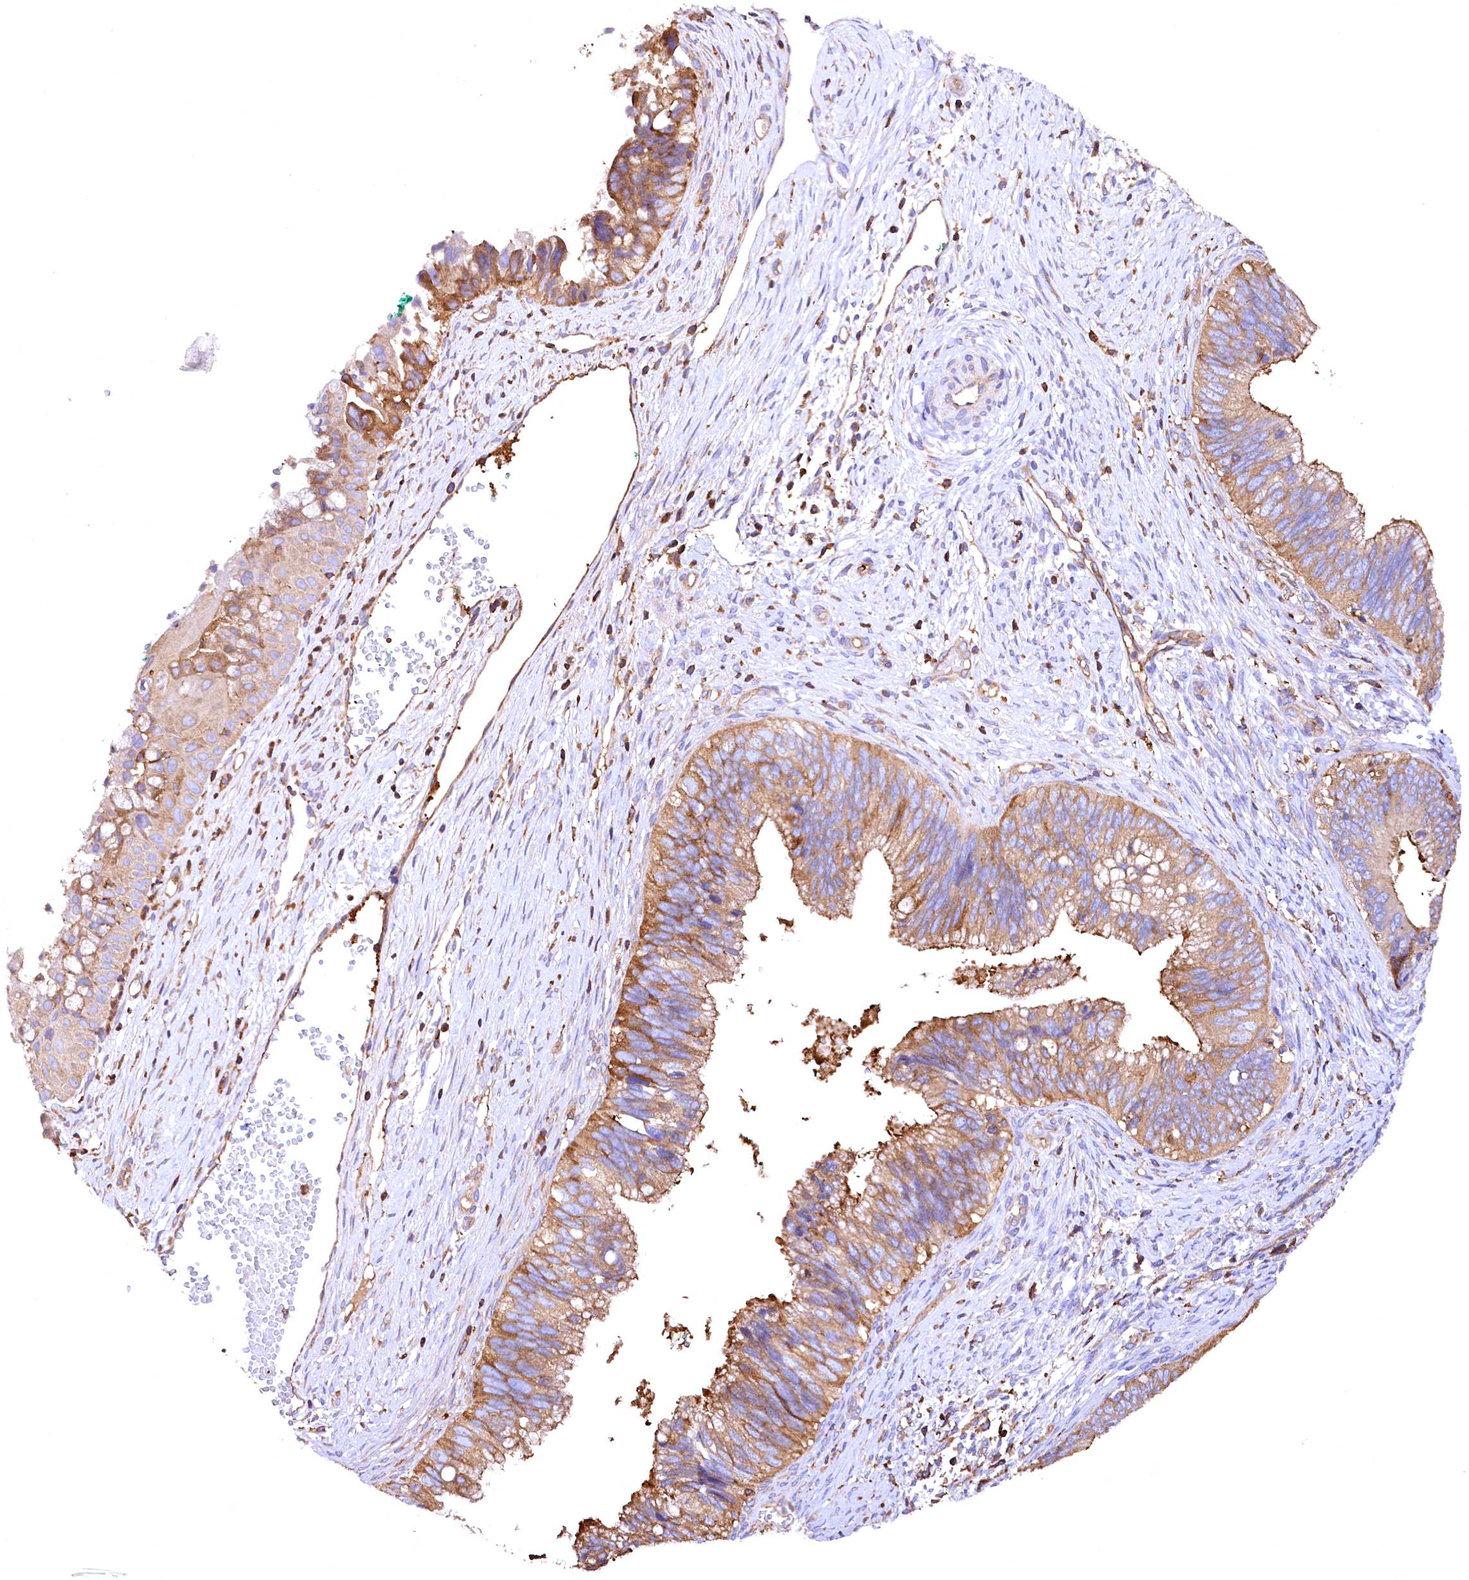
{"staining": {"intensity": "moderate", "quantity": ">75%", "location": "cytoplasmic/membranous"}, "tissue": "cervical cancer", "cell_type": "Tumor cells", "image_type": "cancer", "snomed": [{"axis": "morphology", "description": "Adenocarcinoma, NOS"}, {"axis": "topography", "description": "Cervix"}], "caption": "Immunohistochemical staining of cervical cancer (adenocarcinoma) reveals moderate cytoplasmic/membranous protein positivity in about >75% of tumor cells.", "gene": "RARS2", "patient": {"sex": "female", "age": 42}}